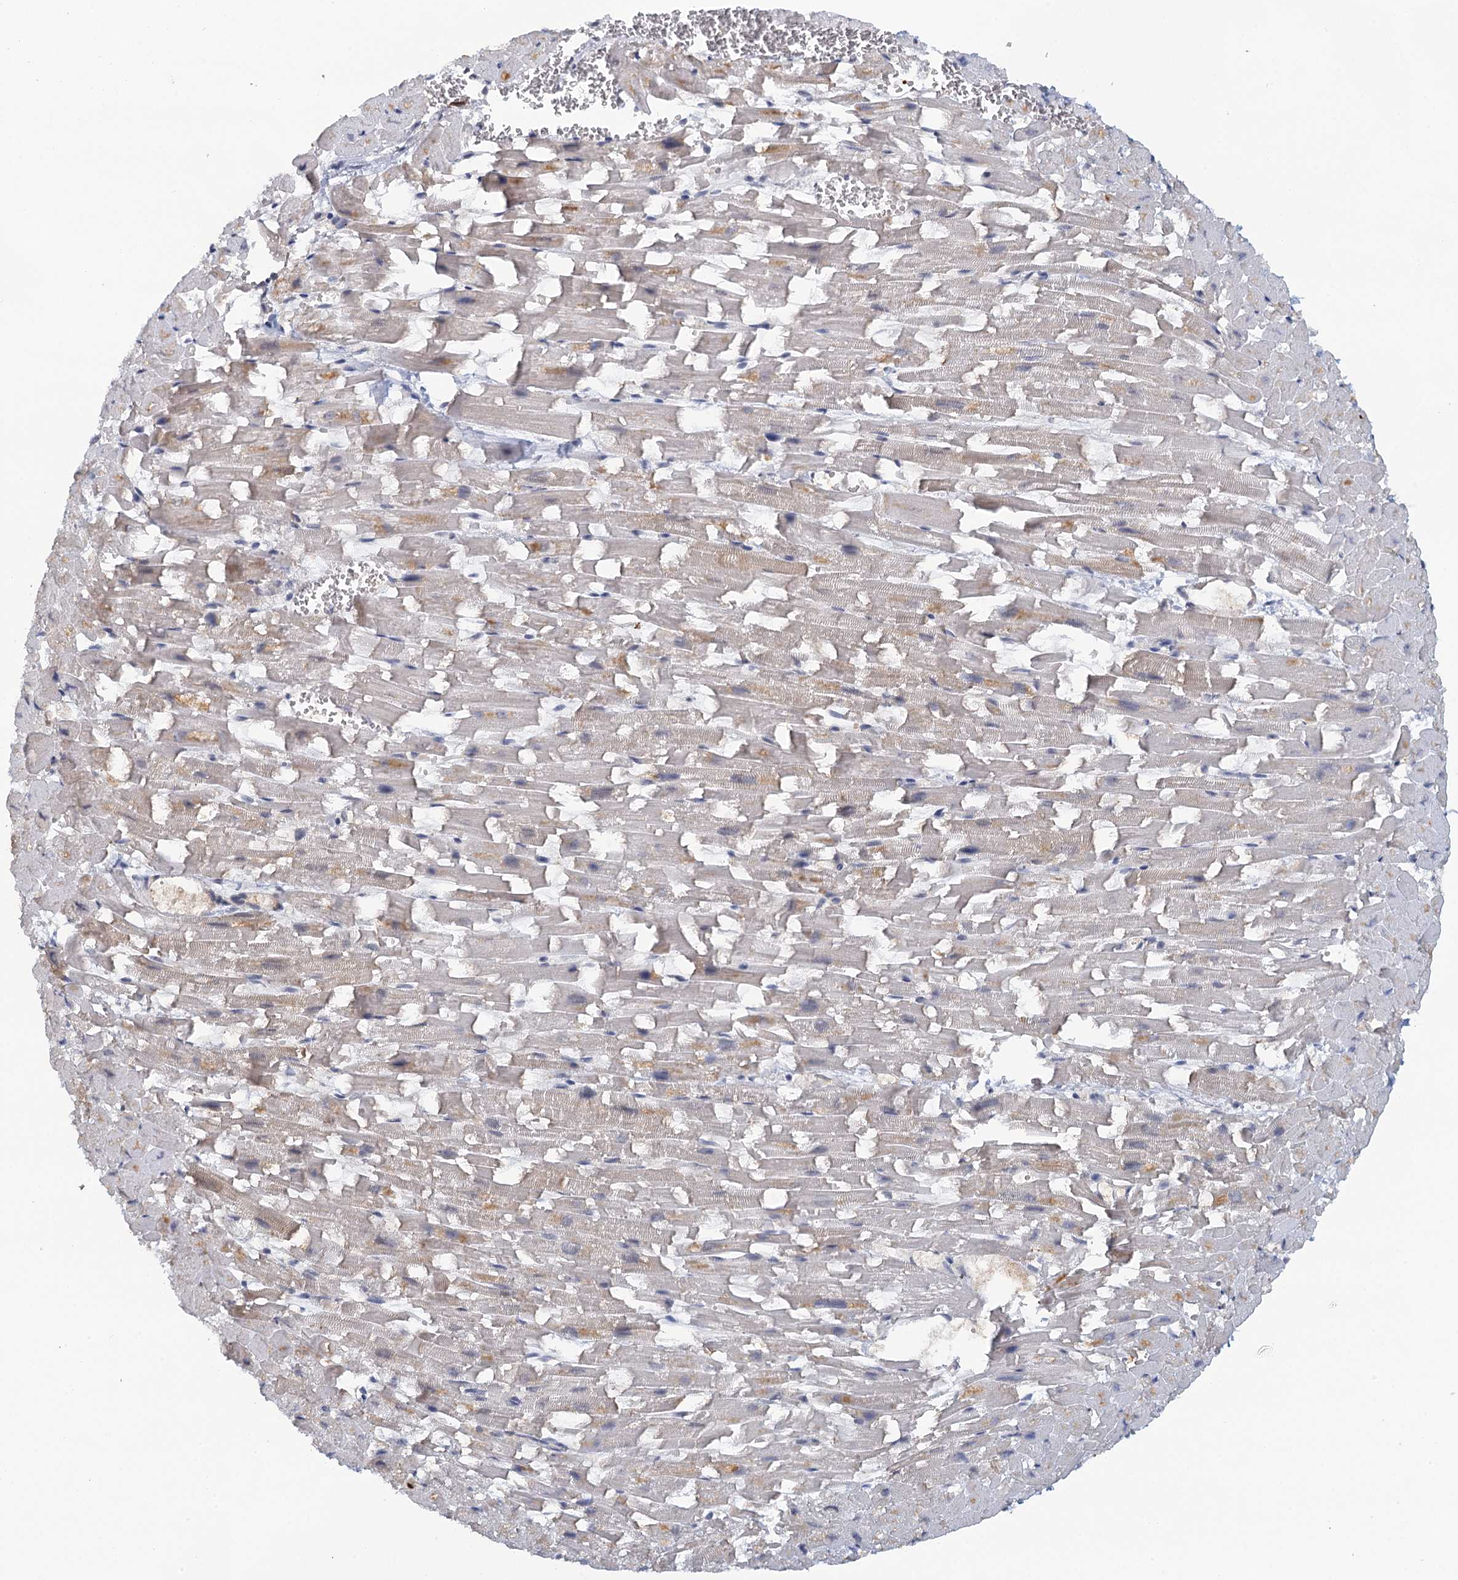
{"staining": {"intensity": "moderate", "quantity": "25%-75%", "location": "cytoplasmic/membranous"}, "tissue": "heart muscle", "cell_type": "Cardiomyocytes", "image_type": "normal", "snomed": [{"axis": "morphology", "description": "Normal tissue, NOS"}, {"axis": "topography", "description": "Heart"}], "caption": "Immunohistochemistry (IHC) histopathology image of normal heart muscle stained for a protein (brown), which reveals medium levels of moderate cytoplasmic/membranous positivity in about 25%-75% of cardiomyocytes.", "gene": "GPATCH11", "patient": {"sex": "female", "age": 64}}